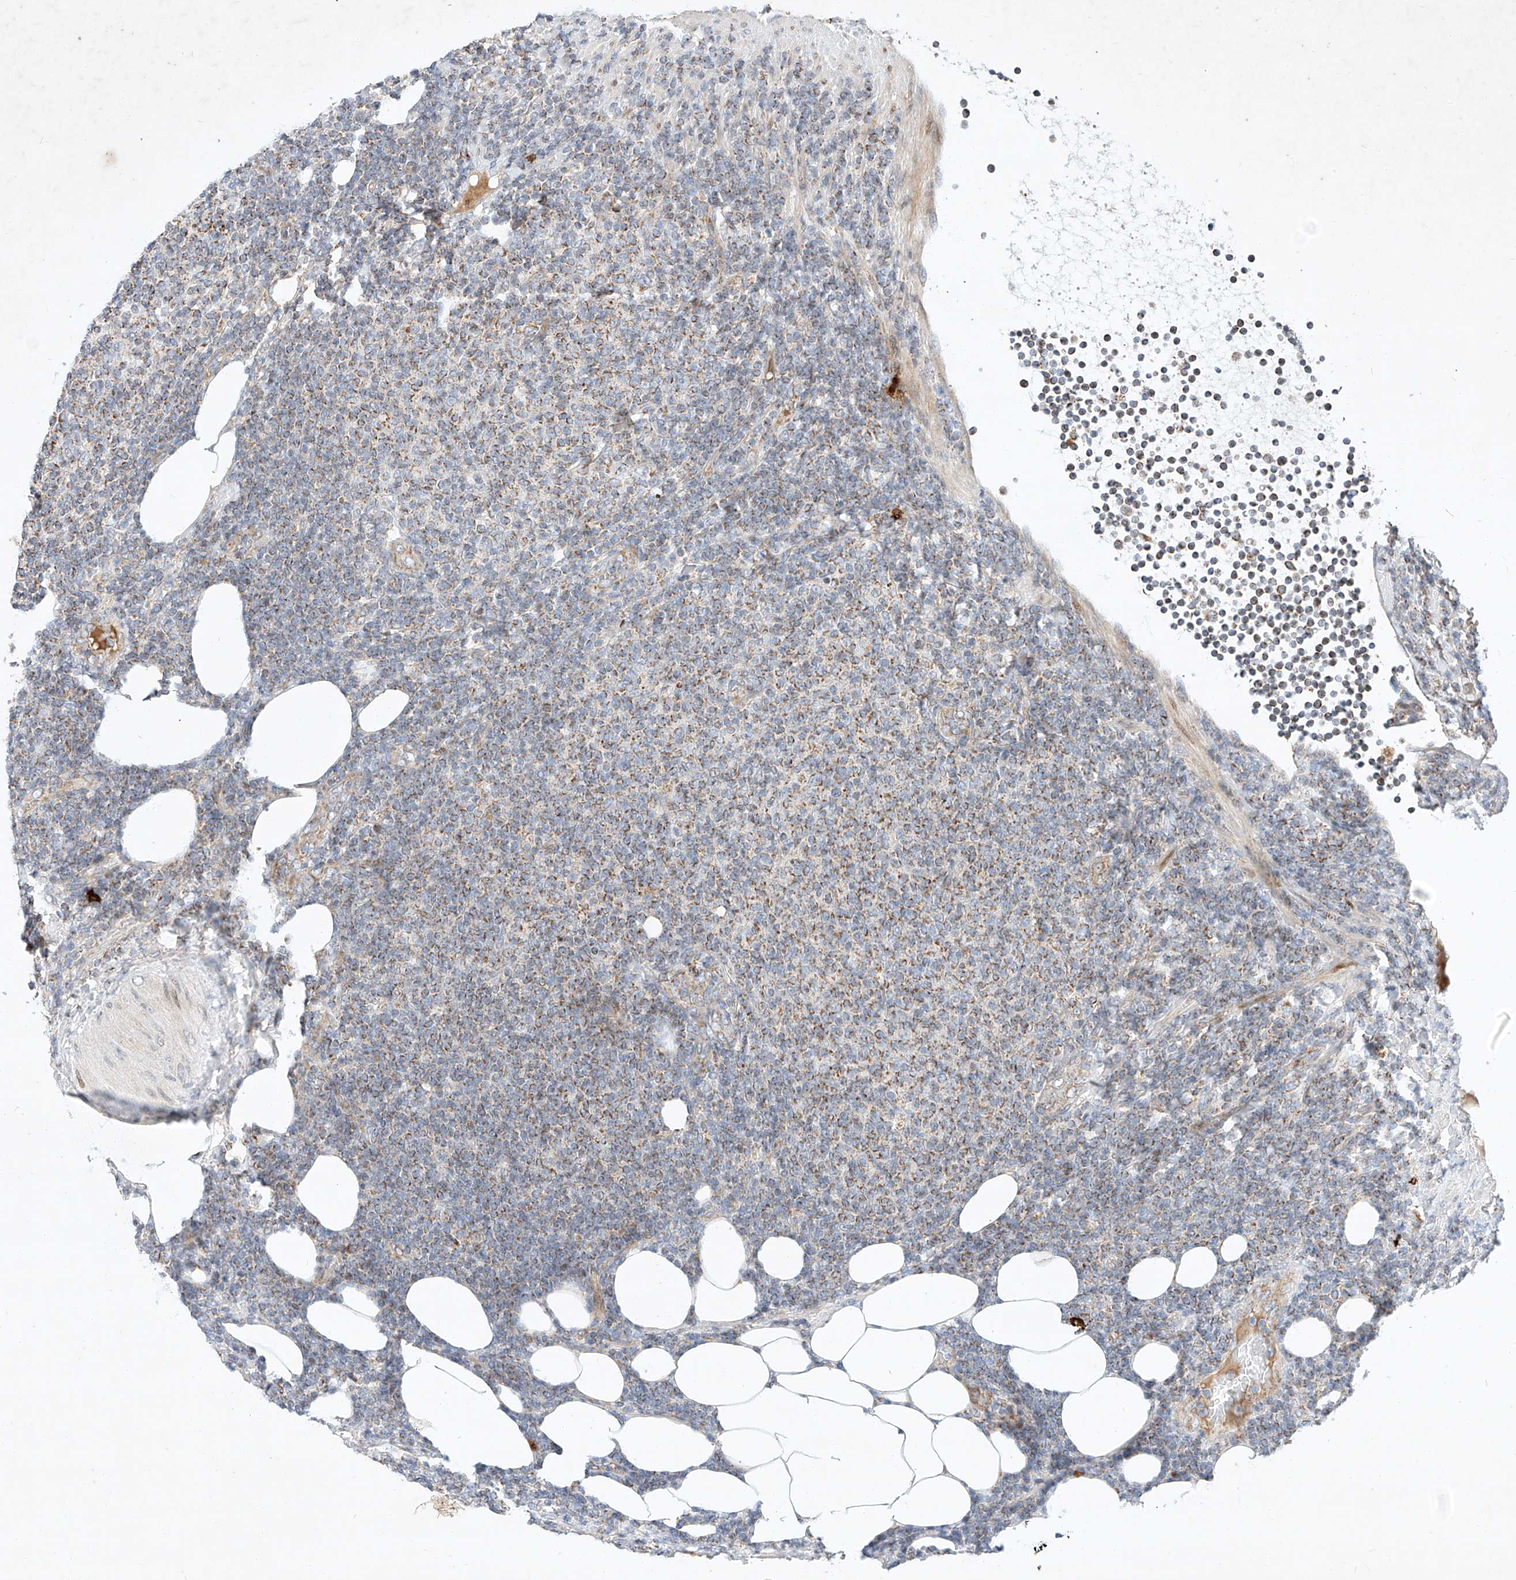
{"staining": {"intensity": "moderate", "quantity": "25%-75%", "location": "cytoplasmic/membranous"}, "tissue": "lymphoma", "cell_type": "Tumor cells", "image_type": "cancer", "snomed": [{"axis": "morphology", "description": "Malignant lymphoma, non-Hodgkin's type, Low grade"}, {"axis": "topography", "description": "Lymph node"}], "caption": "Immunohistochemistry of human lymphoma shows medium levels of moderate cytoplasmic/membranous expression in approximately 25%-75% of tumor cells.", "gene": "OSGEPL1", "patient": {"sex": "male", "age": 66}}